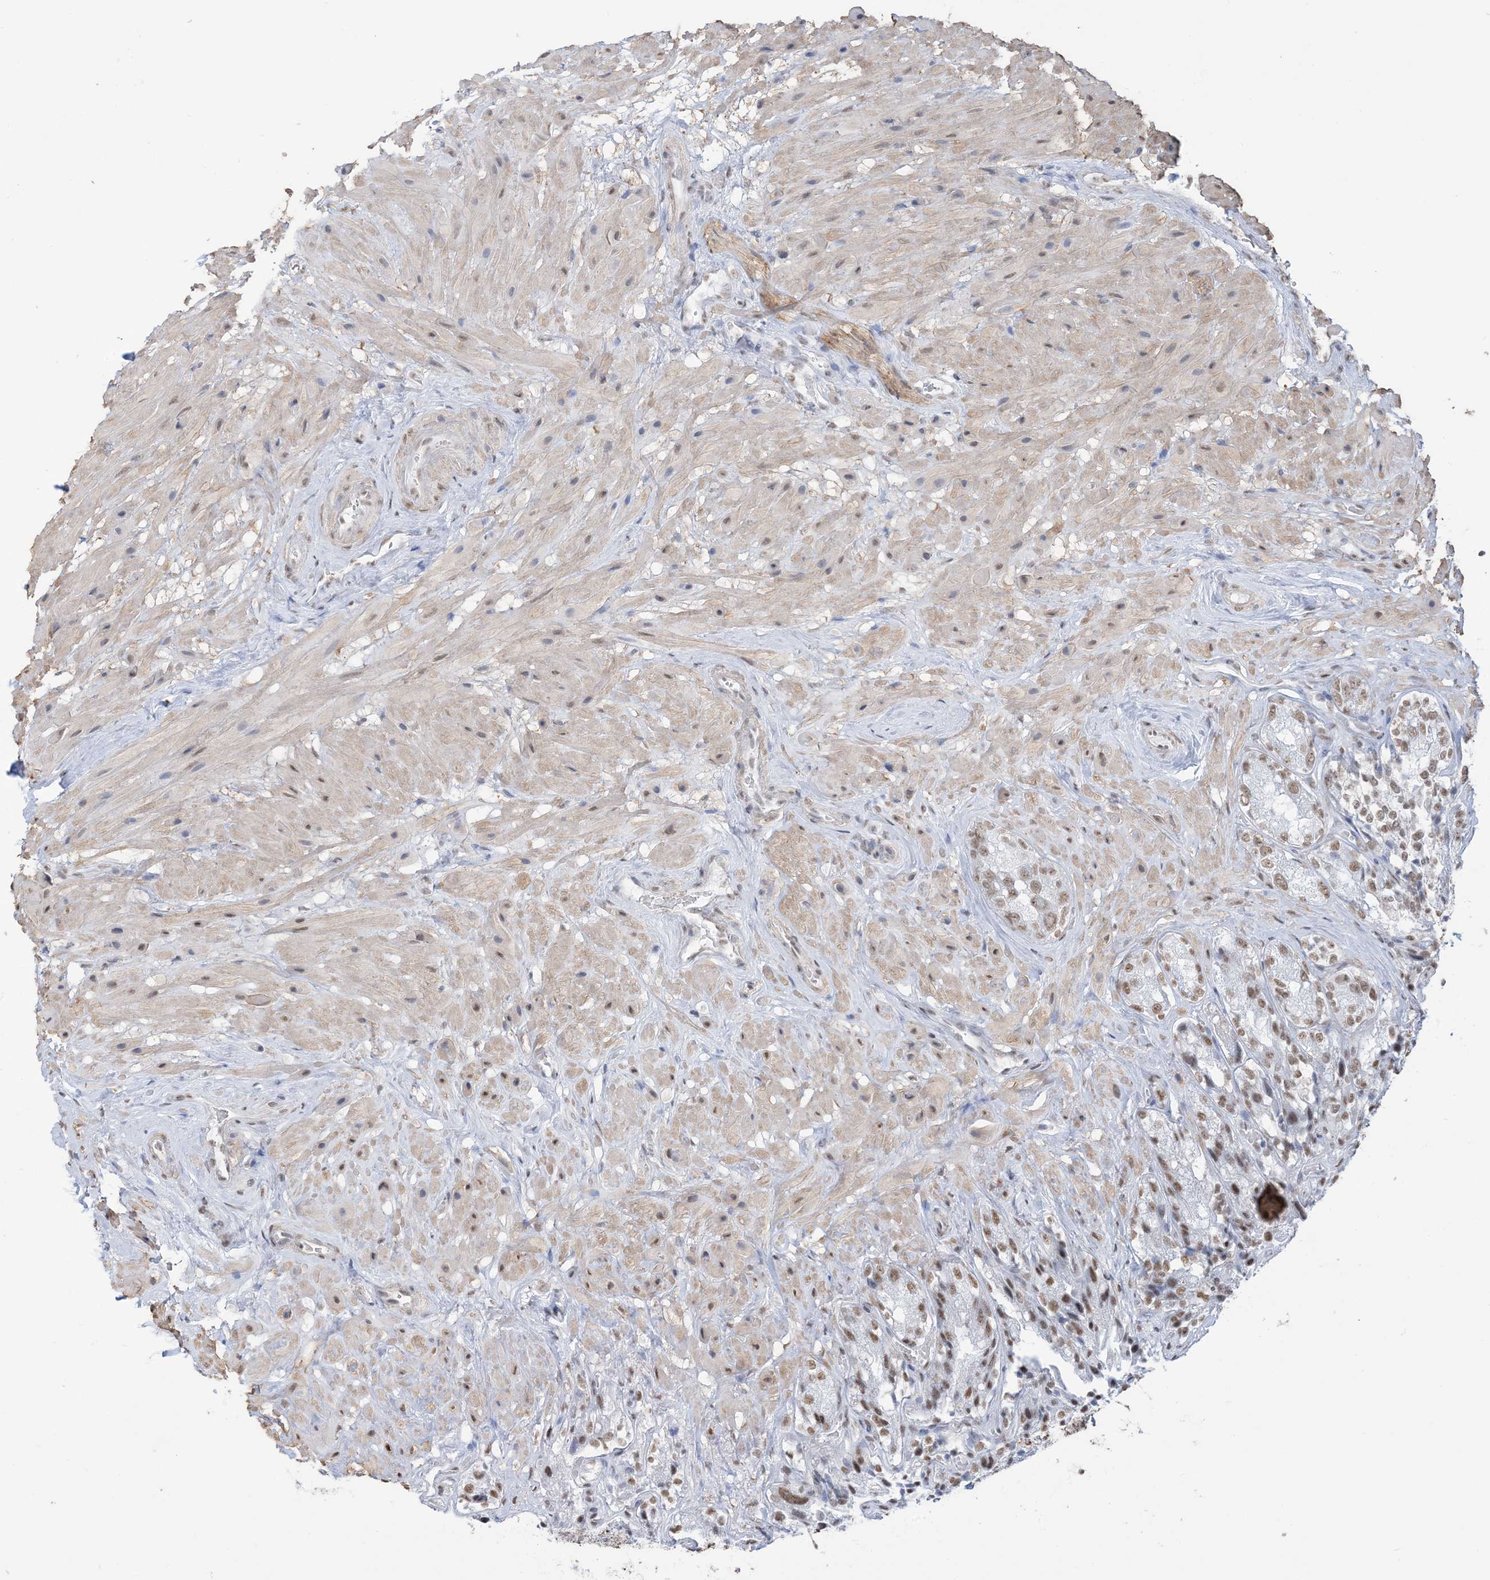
{"staining": {"intensity": "moderate", "quantity": ">75%", "location": "nuclear"}, "tissue": "seminal vesicle", "cell_type": "Glandular cells", "image_type": "normal", "snomed": [{"axis": "morphology", "description": "Normal tissue, NOS"}, {"axis": "topography", "description": "Seminal veicle"}, {"axis": "topography", "description": "Peripheral nerve tissue"}], "caption": "IHC staining of unremarkable seminal vesicle, which reveals medium levels of moderate nuclear positivity in about >75% of glandular cells indicating moderate nuclear protein staining. The staining was performed using DAB (brown) for protein detection and nuclei were counterstained in hematoxylin (blue).", "gene": "ZNF792", "patient": {"sex": "male", "age": 63}}